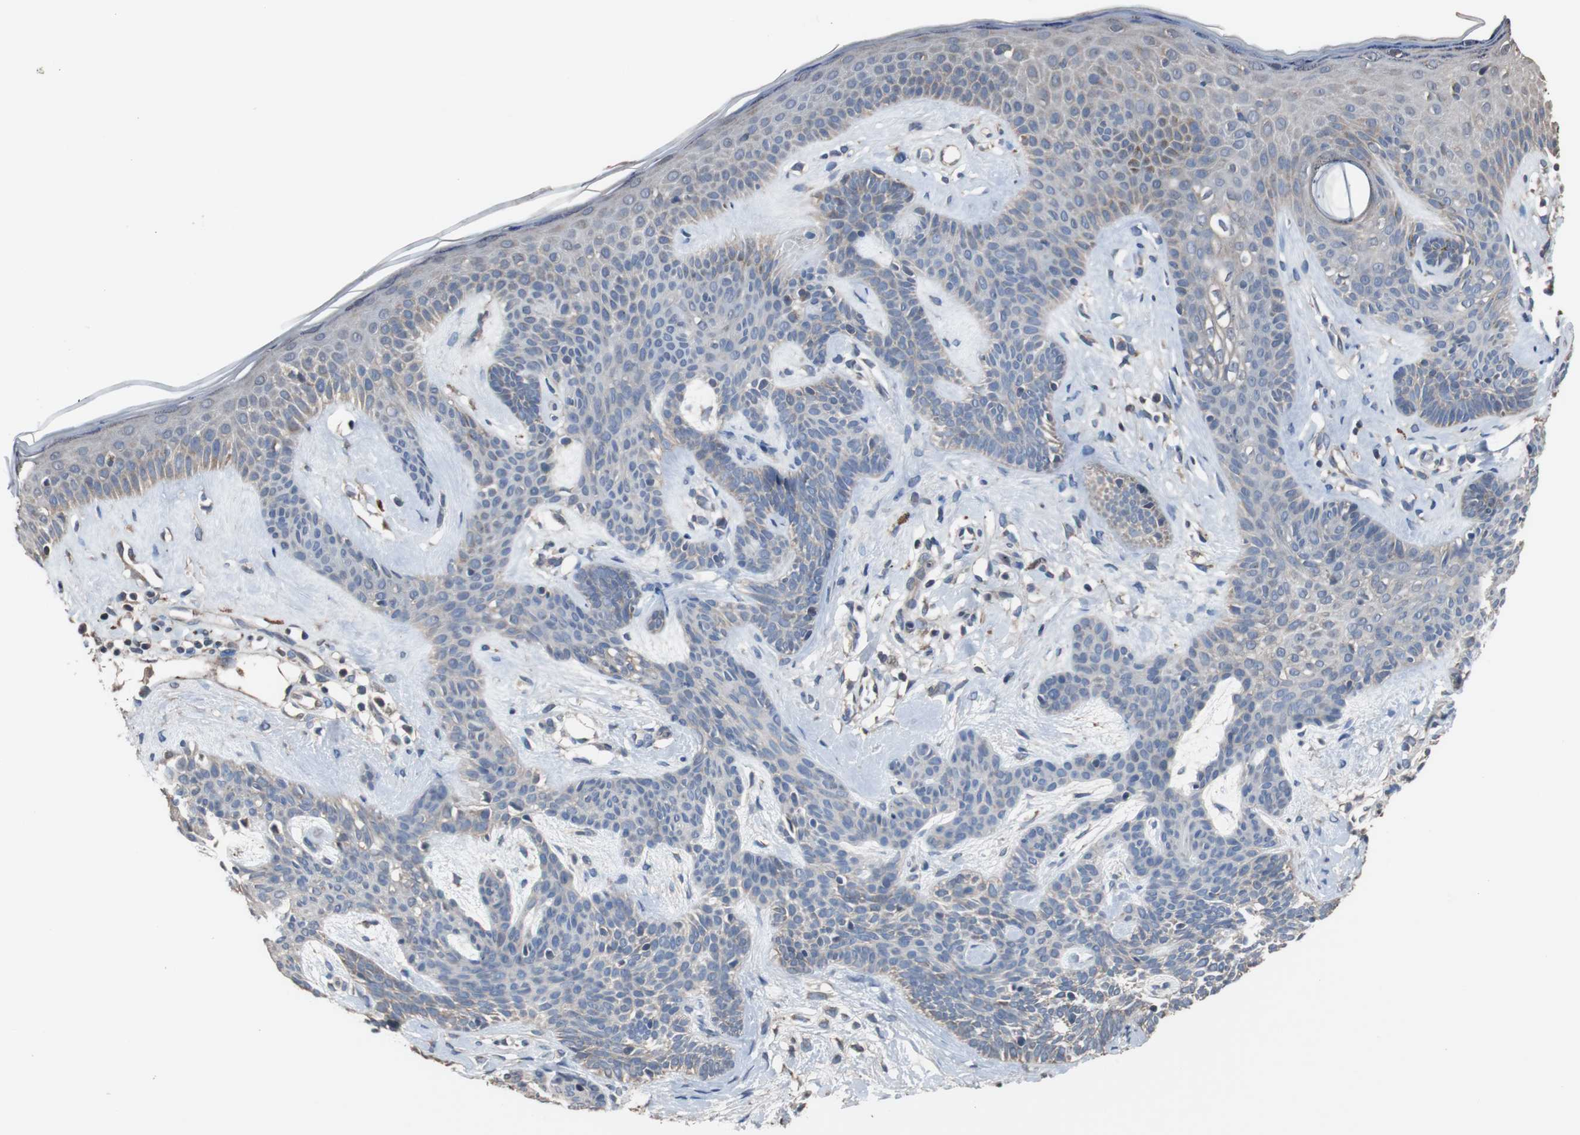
{"staining": {"intensity": "weak", "quantity": "<25%", "location": "cytoplasmic/membranous"}, "tissue": "skin cancer", "cell_type": "Tumor cells", "image_type": "cancer", "snomed": [{"axis": "morphology", "description": "Developmental malformation"}, {"axis": "morphology", "description": "Basal cell carcinoma"}, {"axis": "topography", "description": "Skin"}], "caption": "Photomicrograph shows no protein staining in tumor cells of skin cancer tissue. (Stains: DAB immunohistochemistry with hematoxylin counter stain, Microscopy: brightfield microscopy at high magnification).", "gene": "SCIMP", "patient": {"sex": "female", "age": 62}}